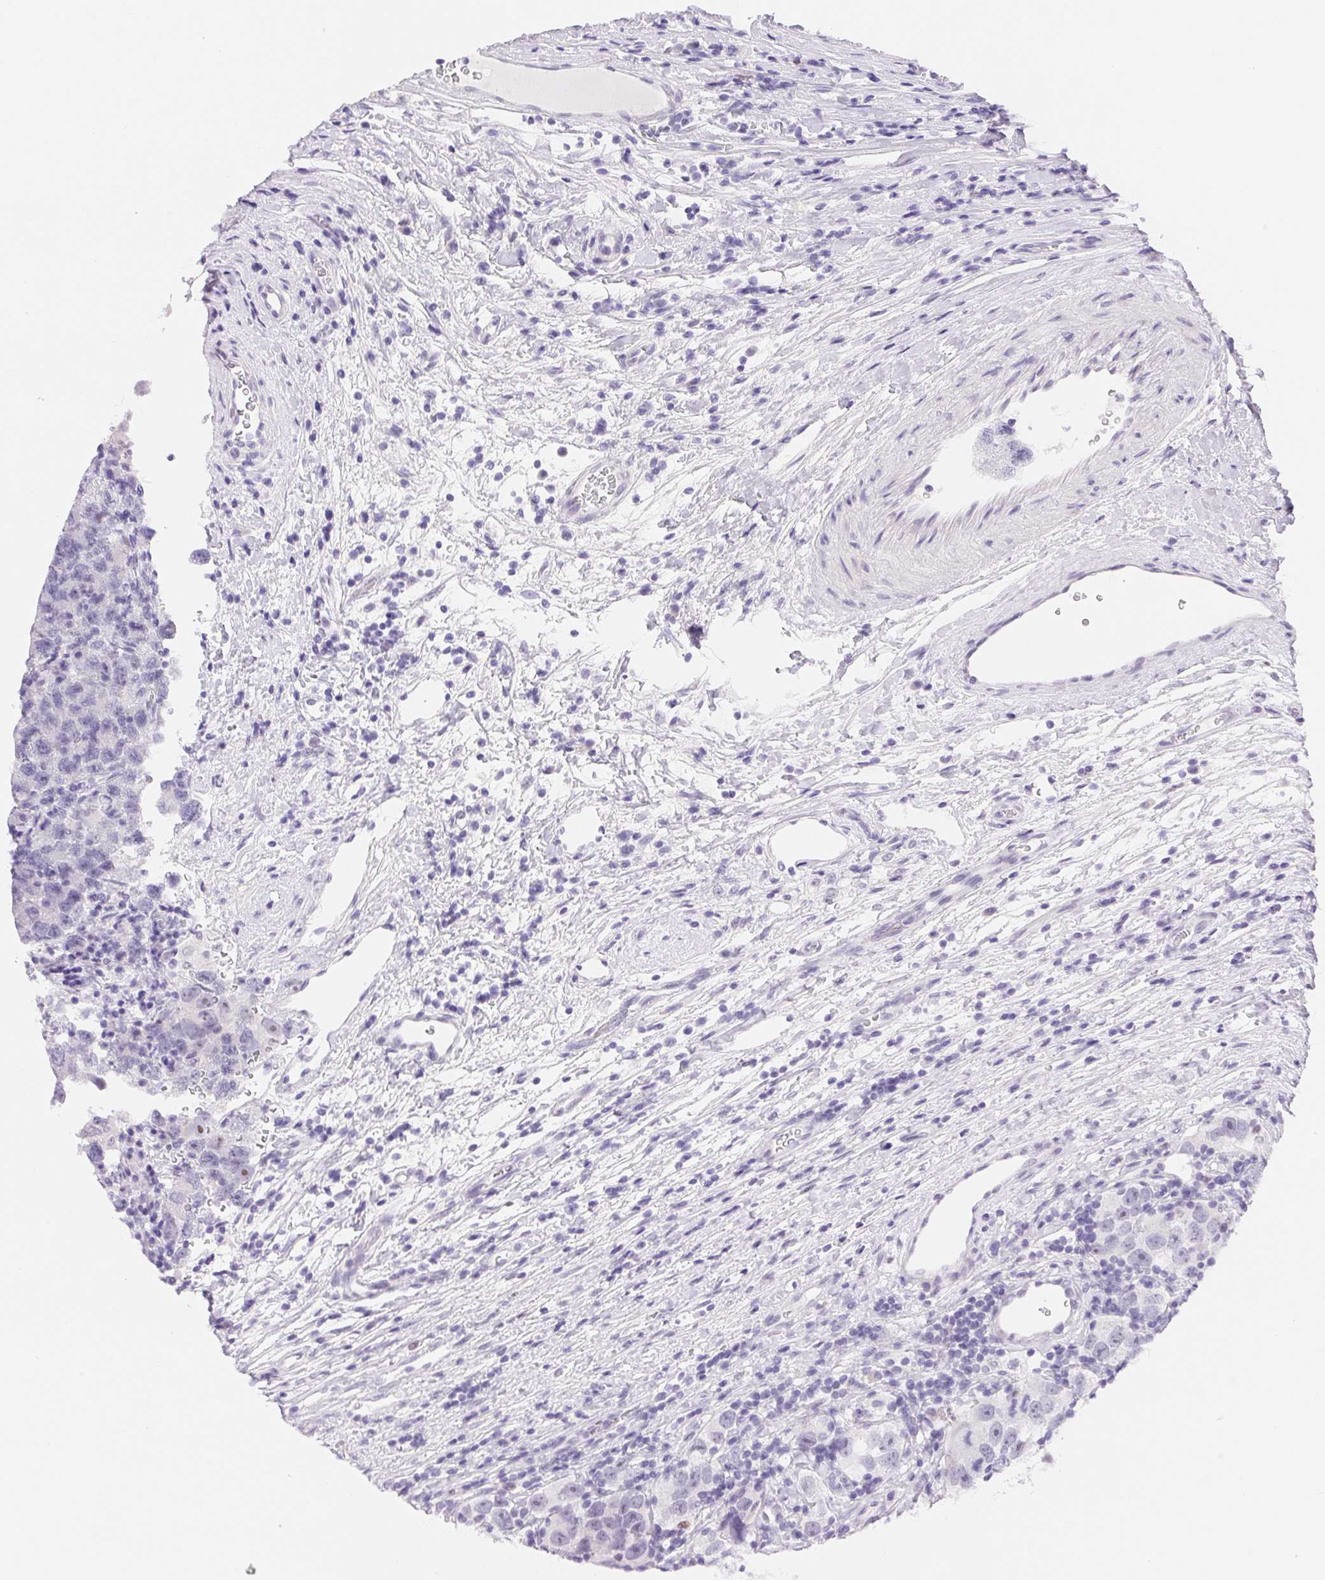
{"staining": {"intensity": "negative", "quantity": "none", "location": "none"}, "tissue": "testis cancer", "cell_type": "Tumor cells", "image_type": "cancer", "snomed": [{"axis": "morphology", "description": "Seminoma, NOS"}, {"axis": "topography", "description": "Testis"}], "caption": "Testis cancer (seminoma) stained for a protein using IHC displays no expression tumor cells.", "gene": "ASGR2", "patient": {"sex": "male", "age": 26}}